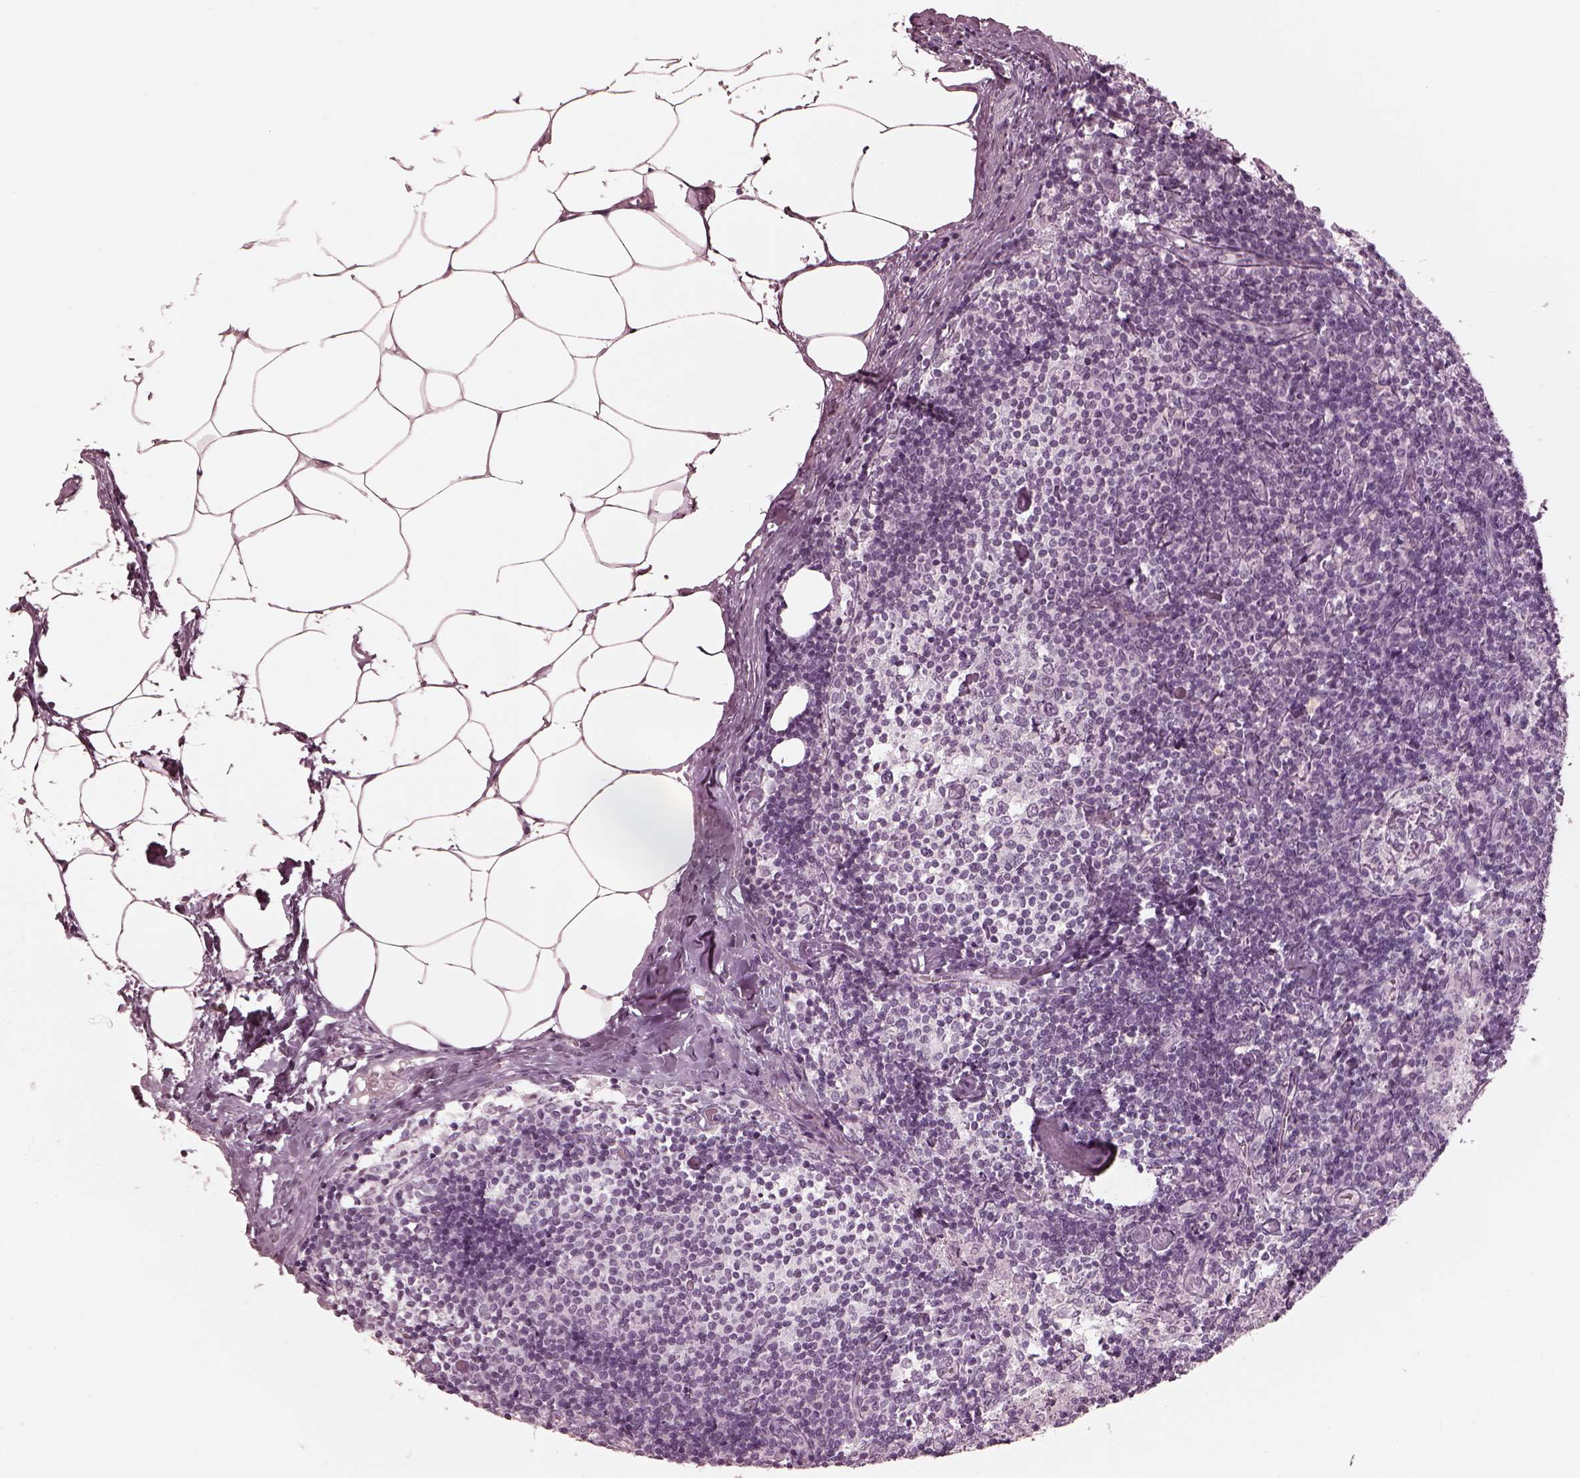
{"staining": {"intensity": "negative", "quantity": "none", "location": "none"}, "tissue": "lymph node", "cell_type": "Germinal center cells", "image_type": "normal", "snomed": [{"axis": "morphology", "description": "Normal tissue, NOS"}, {"axis": "topography", "description": "Lymph node"}], "caption": "Immunohistochemistry (IHC) photomicrograph of benign lymph node stained for a protein (brown), which reveals no staining in germinal center cells.", "gene": "GARIN4", "patient": {"sex": "female", "age": 69}}